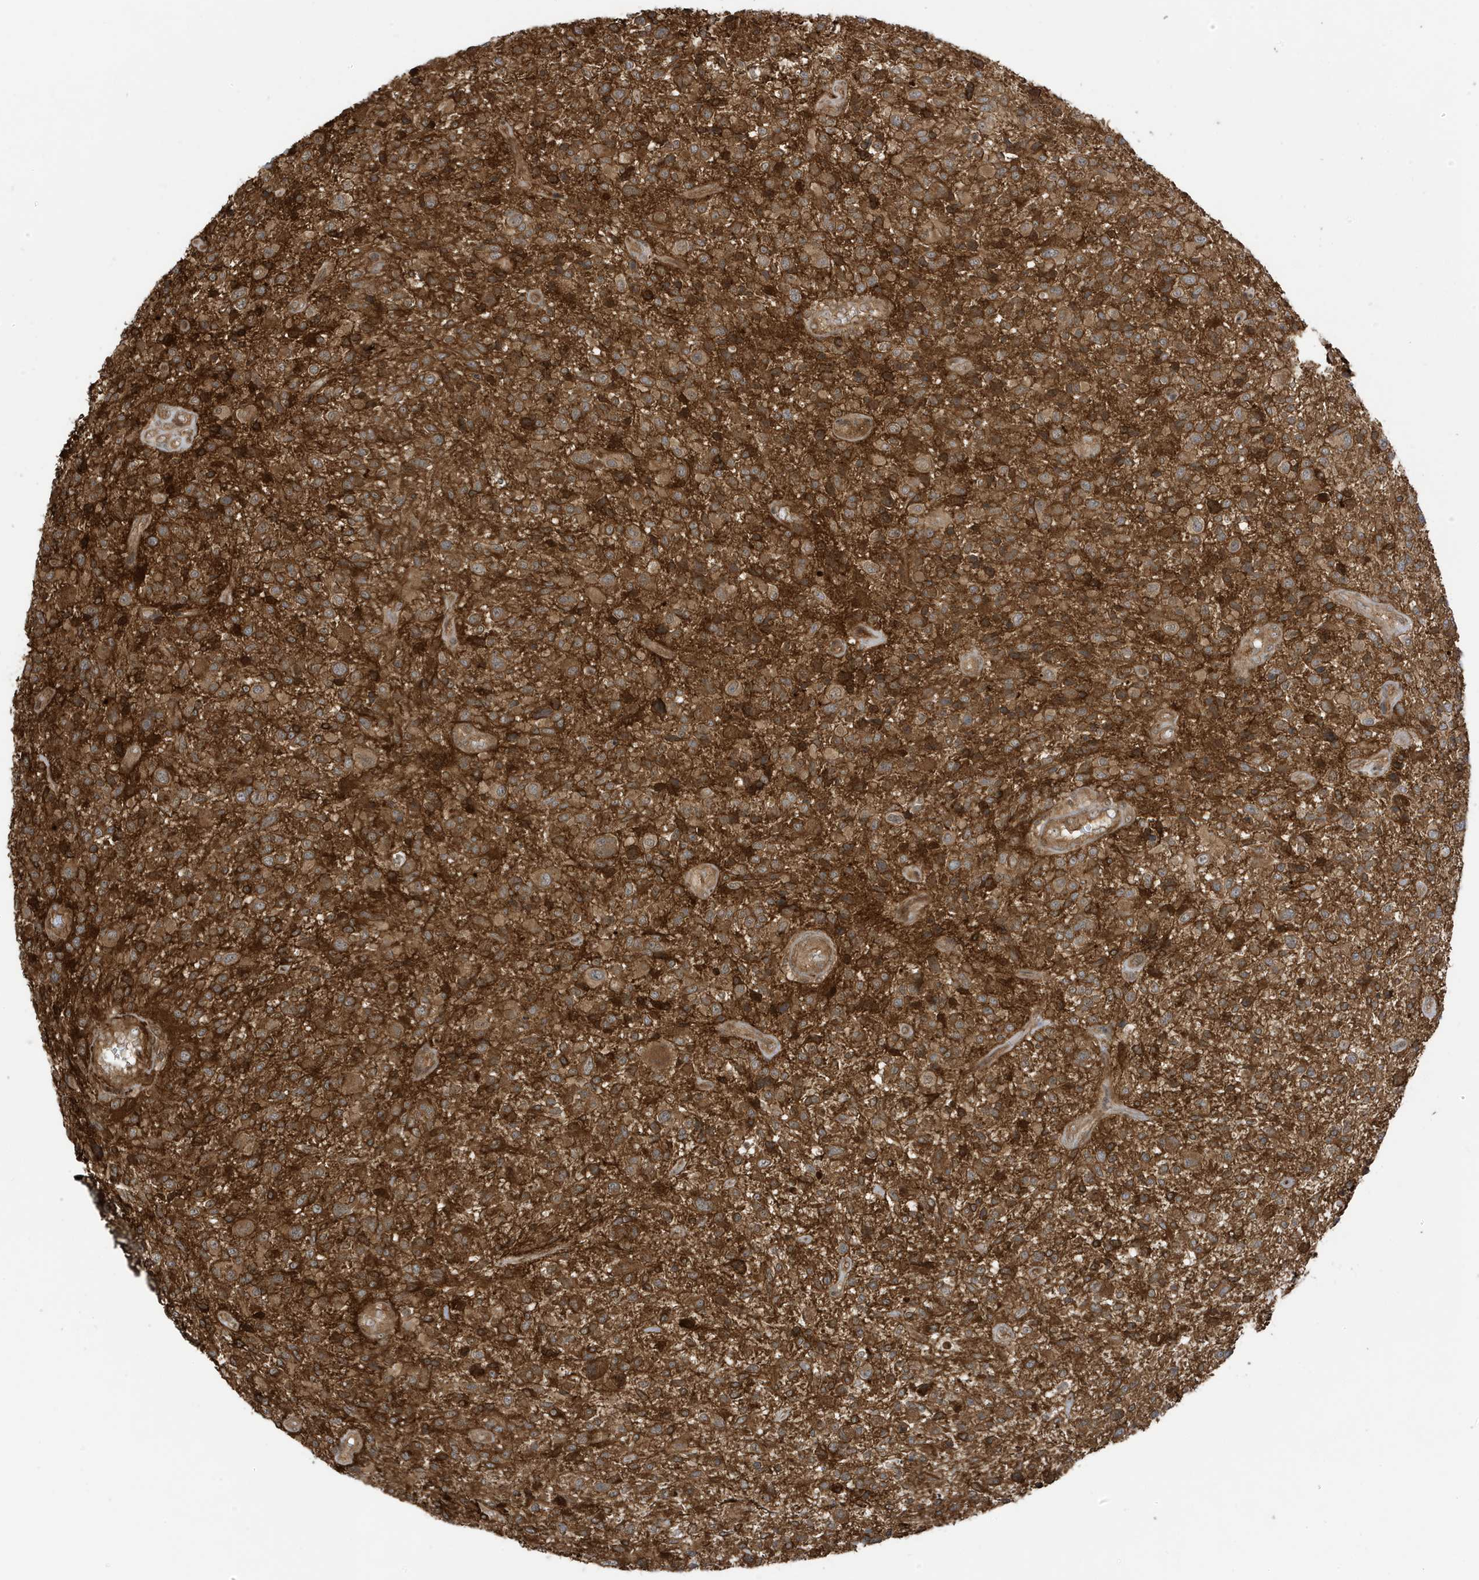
{"staining": {"intensity": "strong", "quantity": ">75%", "location": "cytoplasmic/membranous"}, "tissue": "glioma", "cell_type": "Tumor cells", "image_type": "cancer", "snomed": [{"axis": "morphology", "description": "Glioma, malignant, High grade"}, {"axis": "topography", "description": "Brain"}], "caption": "Glioma was stained to show a protein in brown. There is high levels of strong cytoplasmic/membranous staining in about >75% of tumor cells.", "gene": "CDC42EP3", "patient": {"sex": "male", "age": 47}}